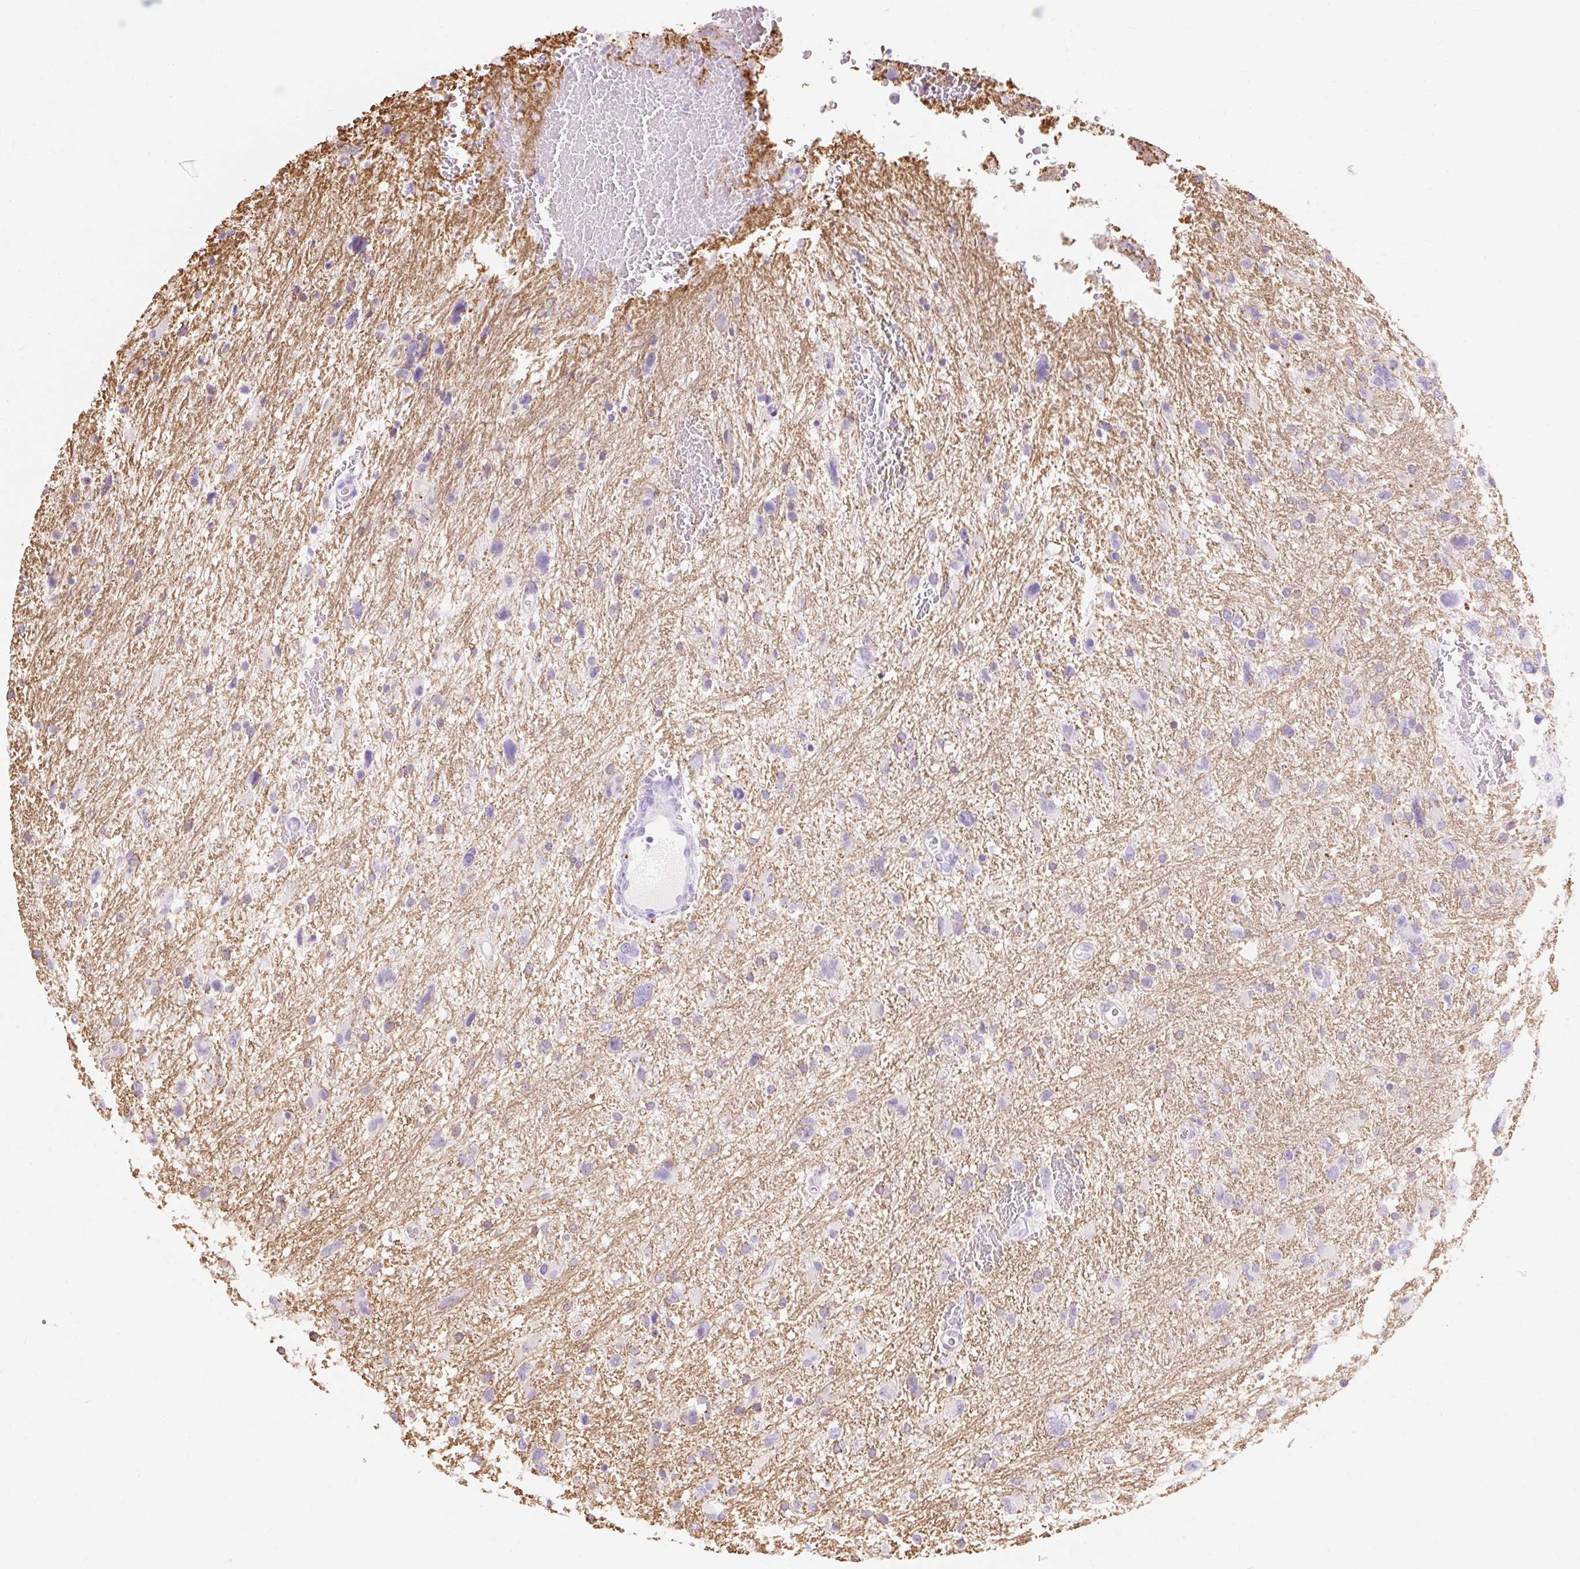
{"staining": {"intensity": "negative", "quantity": "none", "location": "none"}, "tissue": "glioma", "cell_type": "Tumor cells", "image_type": "cancer", "snomed": [{"axis": "morphology", "description": "Glioma, malignant, High grade"}, {"axis": "topography", "description": "Brain"}], "caption": "Tumor cells show no significant expression in glioma.", "gene": "MBP", "patient": {"sex": "male", "age": 61}}